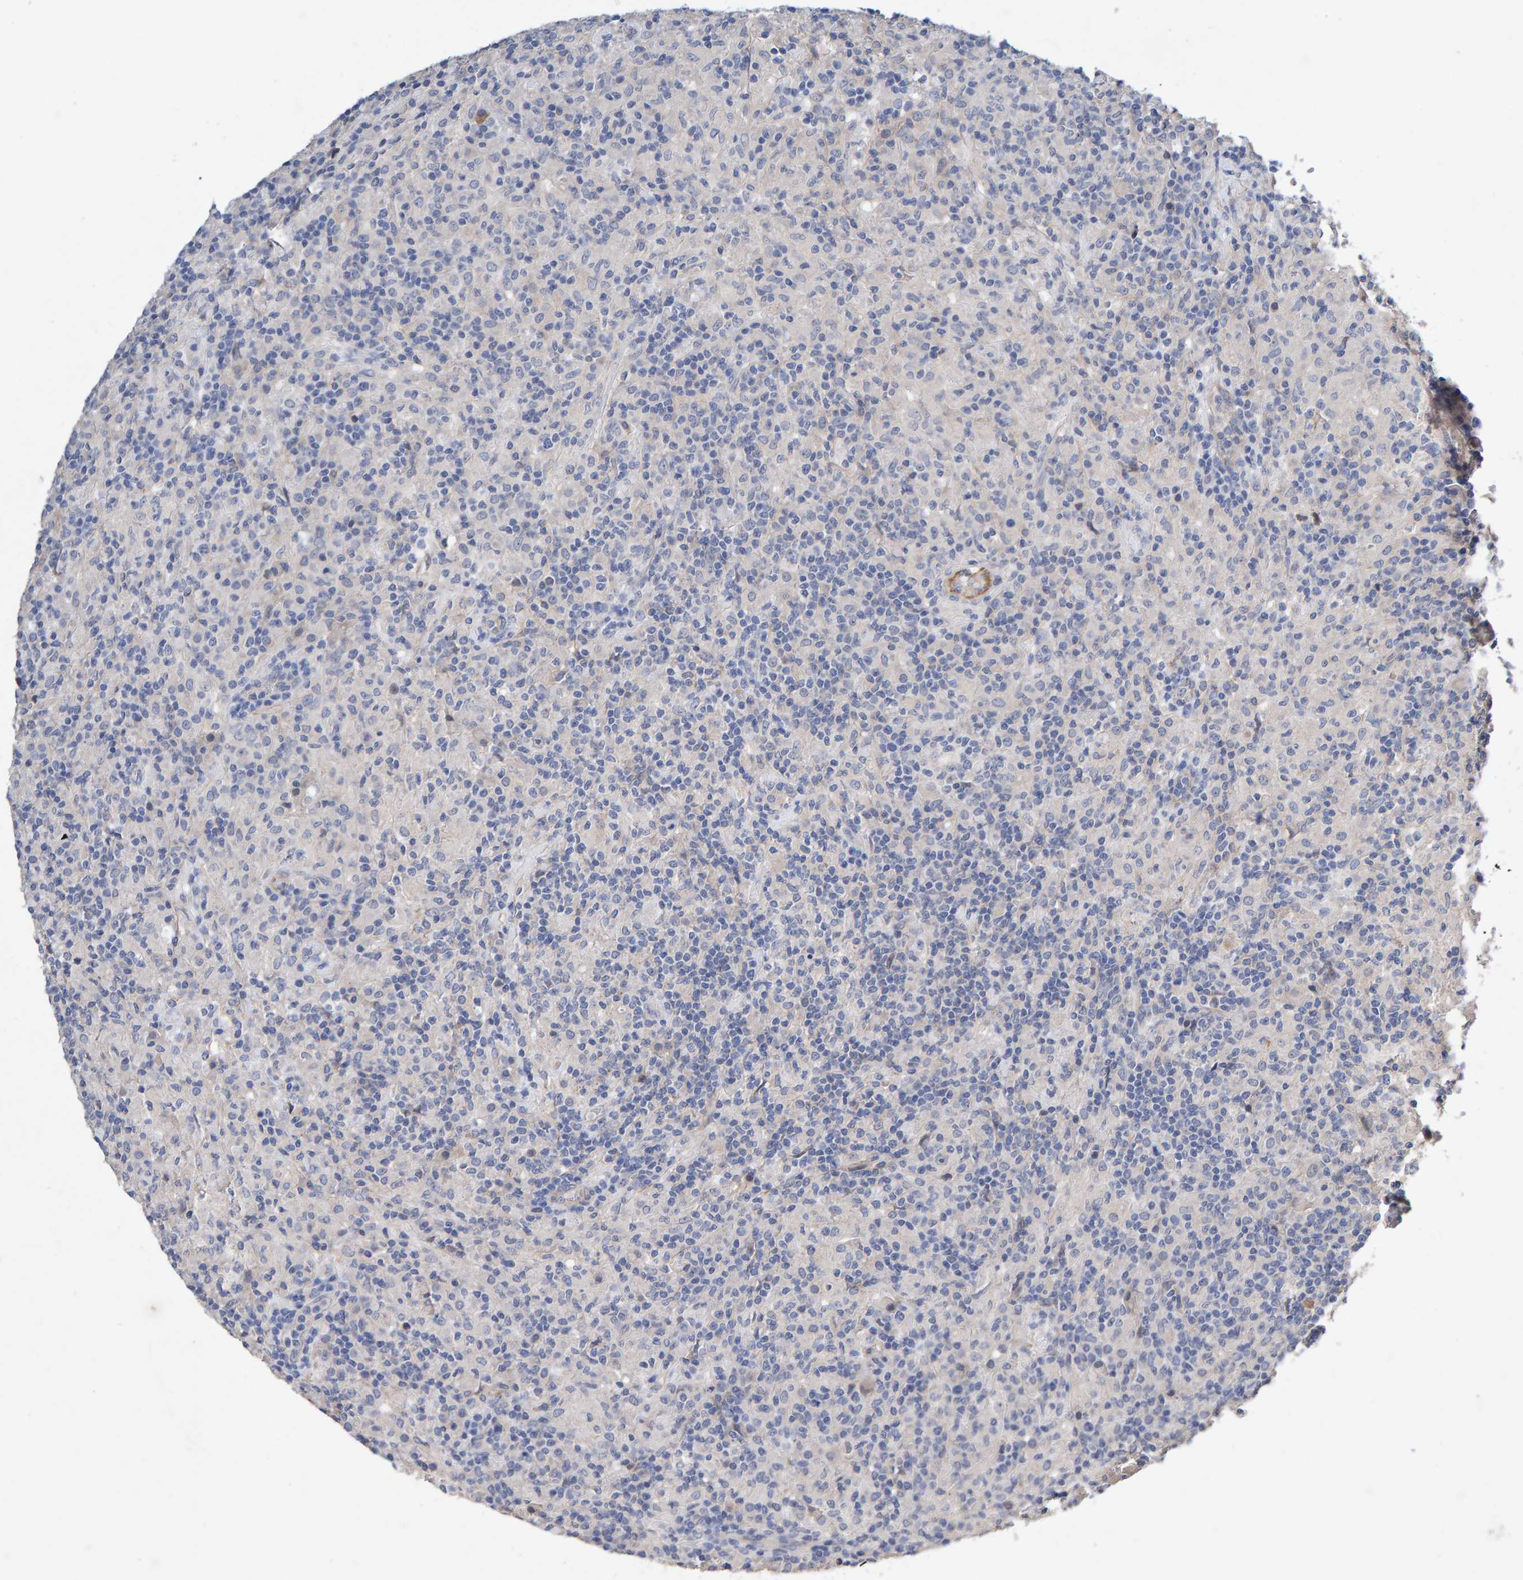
{"staining": {"intensity": "negative", "quantity": "none", "location": "none"}, "tissue": "lymphoma", "cell_type": "Tumor cells", "image_type": "cancer", "snomed": [{"axis": "morphology", "description": "Hodgkin's disease, NOS"}, {"axis": "topography", "description": "Lymph node"}], "caption": "Immunohistochemical staining of Hodgkin's disease exhibits no significant staining in tumor cells.", "gene": "EFR3A", "patient": {"sex": "male", "age": 70}}